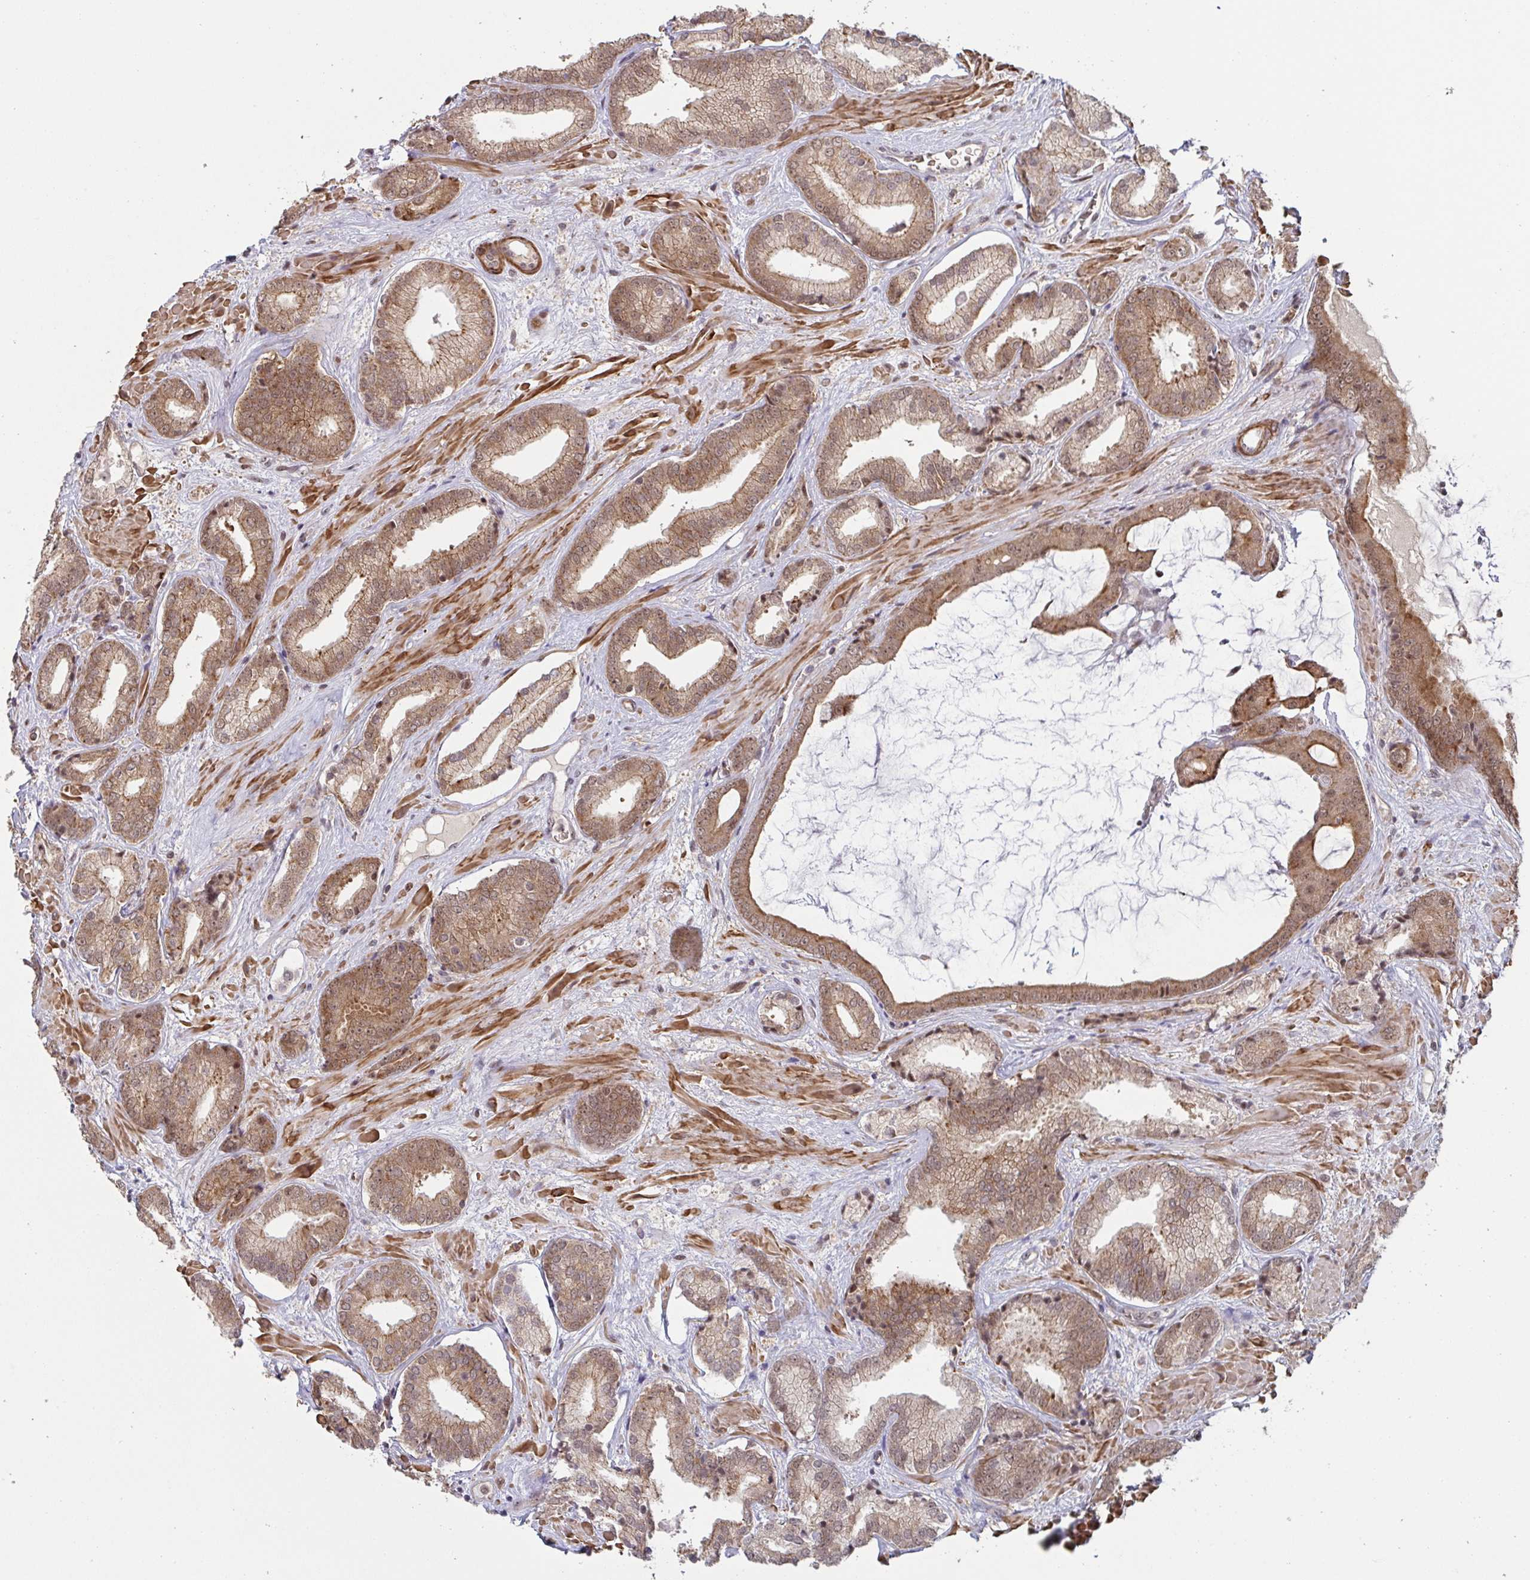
{"staining": {"intensity": "moderate", "quantity": ">75%", "location": "cytoplasmic/membranous"}, "tissue": "prostate cancer", "cell_type": "Tumor cells", "image_type": "cancer", "snomed": [{"axis": "morphology", "description": "Adenocarcinoma, High grade"}, {"axis": "topography", "description": "Prostate"}], "caption": "Immunohistochemistry (IHC) of human prostate high-grade adenocarcinoma exhibits medium levels of moderate cytoplasmic/membranous staining in approximately >75% of tumor cells.", "gene": "NLRP13", "patient": {"sex": "male", "age": 56}}